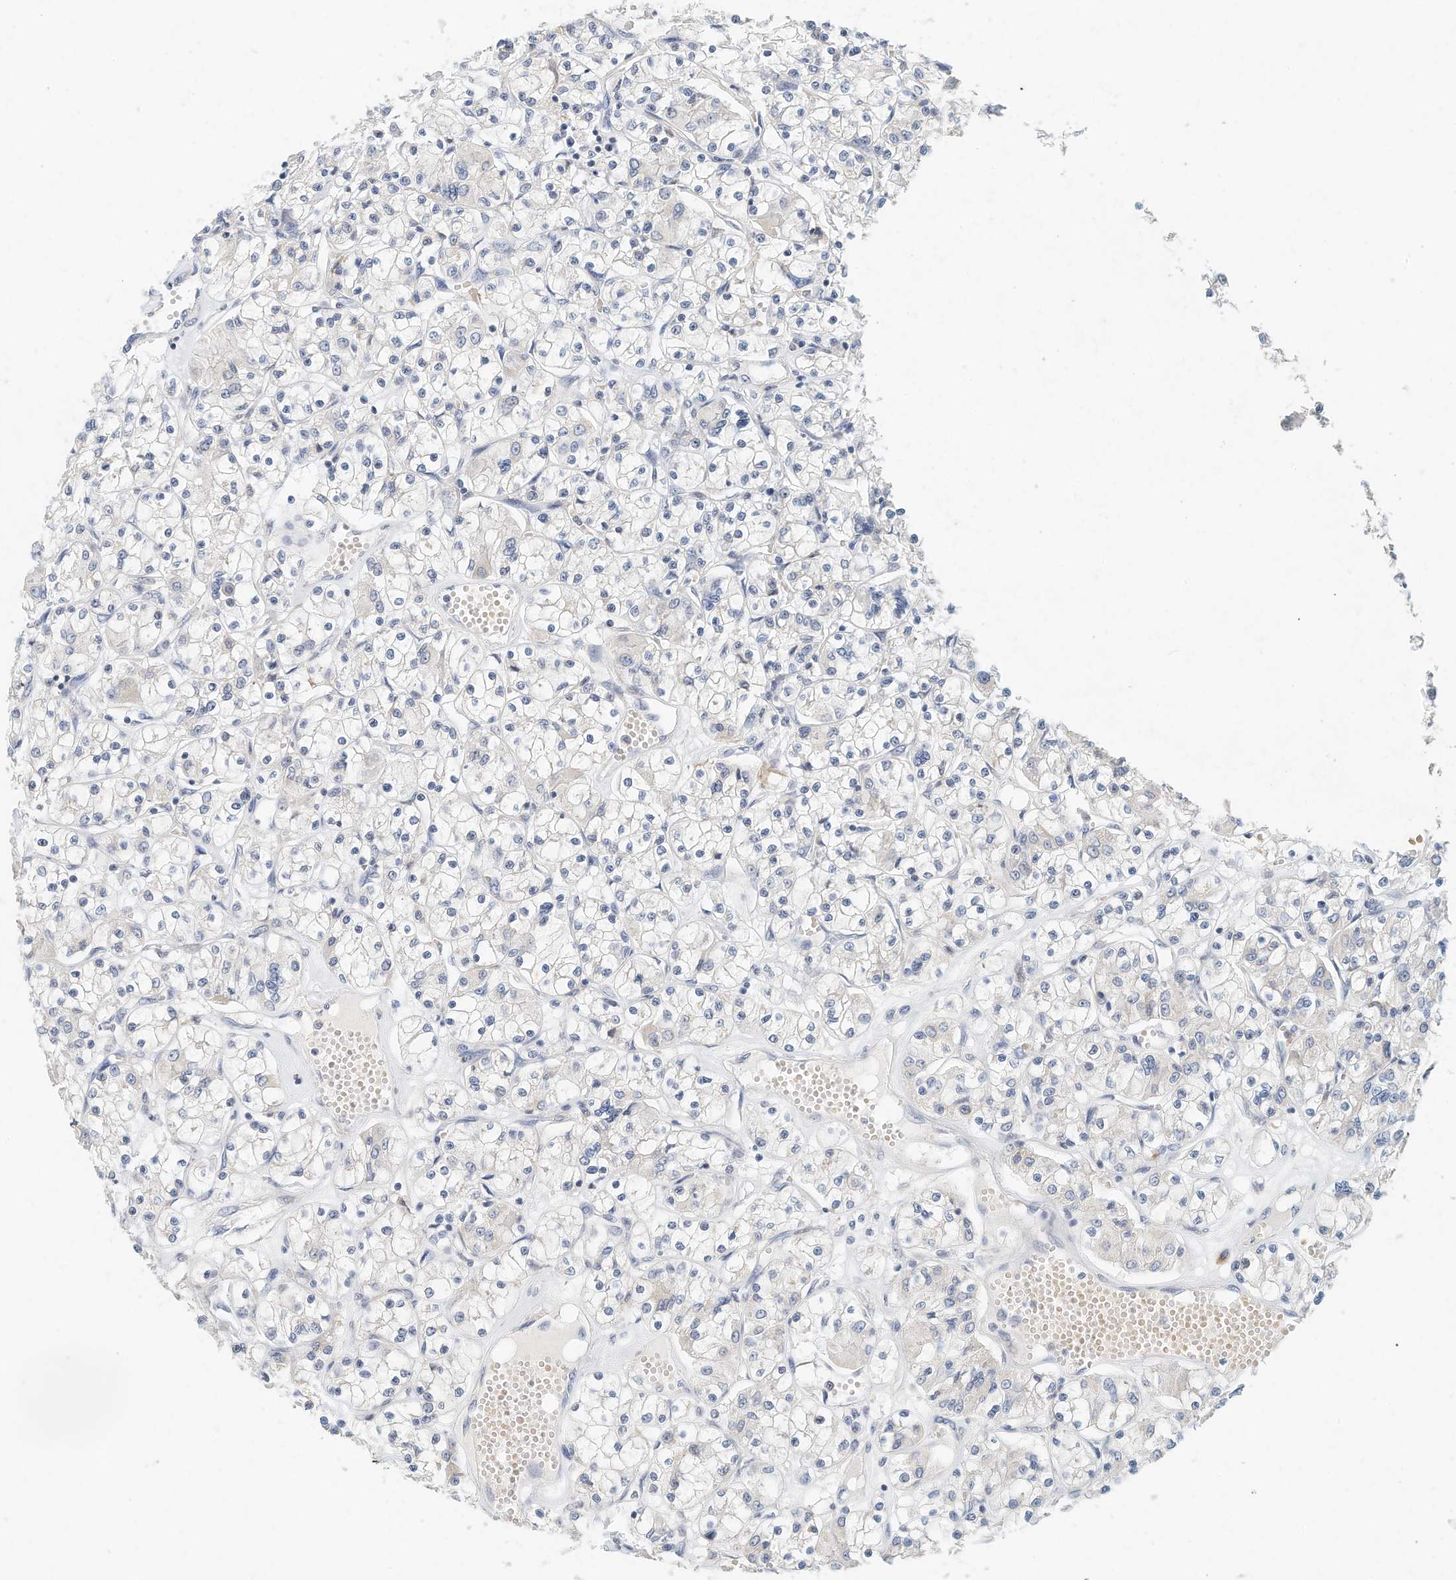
{"staining": {"intensity": "negative", "quantity": "none", "location": "none"}, "tissue": "renal cancer", "cell_type": "Tumor cells", "image_type": "cancer", "snomed": [{"axis": "morphology", "description": "Adenocarcinoma, NOS"}, {"axis": "topography", "description": "Kidney"}], "caption": "The photomicrograph exhibits no significant expression in tumor cells of renal adenocarcinoma.", "gene": "MICAL1", "patient": {"sex": "female", "age": 59}}